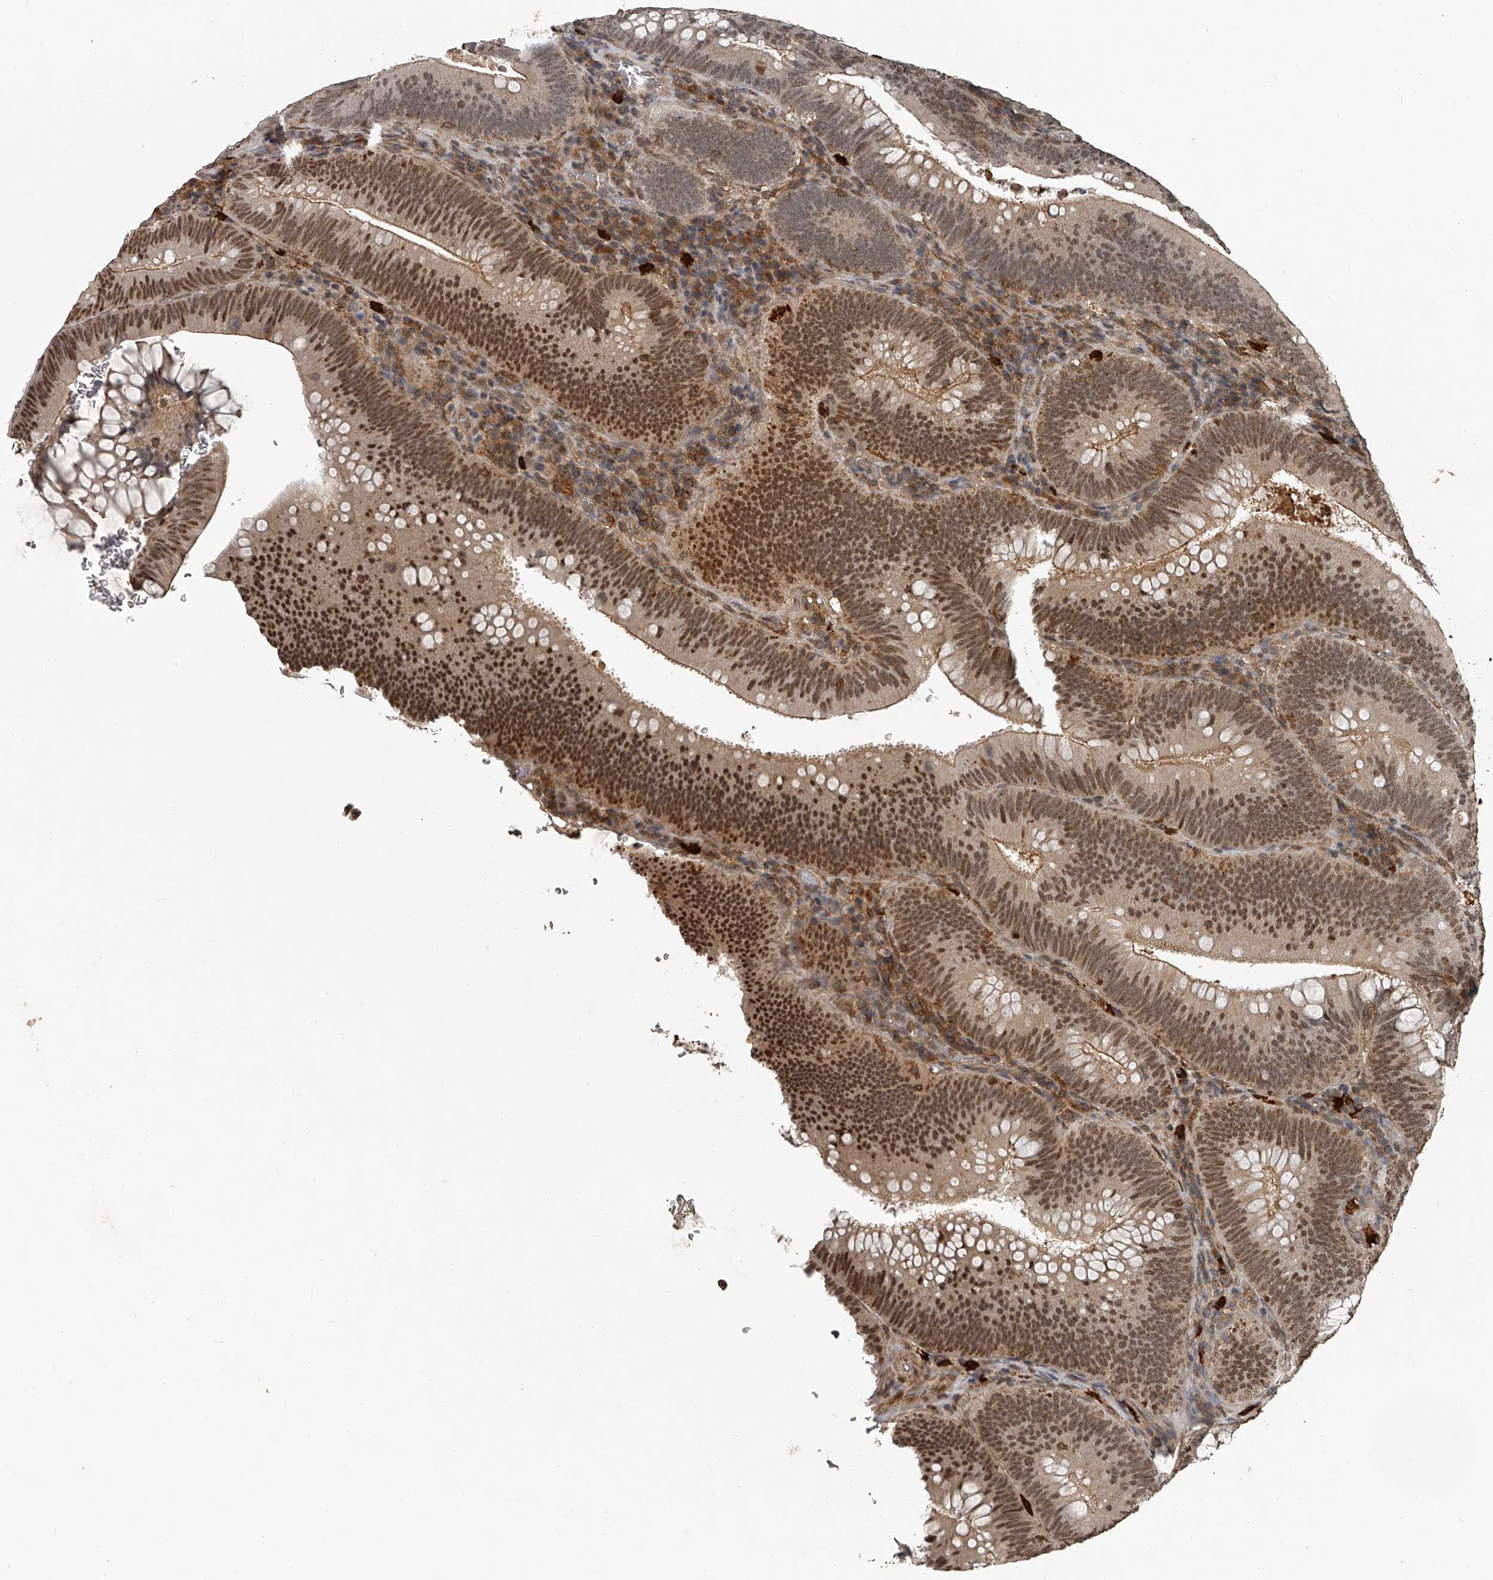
{"staining": {"intensity": "moderate", "quantity": ">75%", "location": "cytoplasmic/membranous,nuclear"}, "tissue": "colorectal cancer", "cell_type": "Tumor cells", "image_type": "cancer", "snomed": [{"axis": "morphology", "description": "Normal tissue, NOS"}, {"axis": "topography", "description": "Colon"}], "caption": "About >75% of tumor cells in colorectal cancer show moderate cytoplasmic/membranous and nuclear protein expression as visualized by brown immunohistochemical staining.", "gene": "PLEKHG1", "patient": {"sex": "female", "age": 82}}